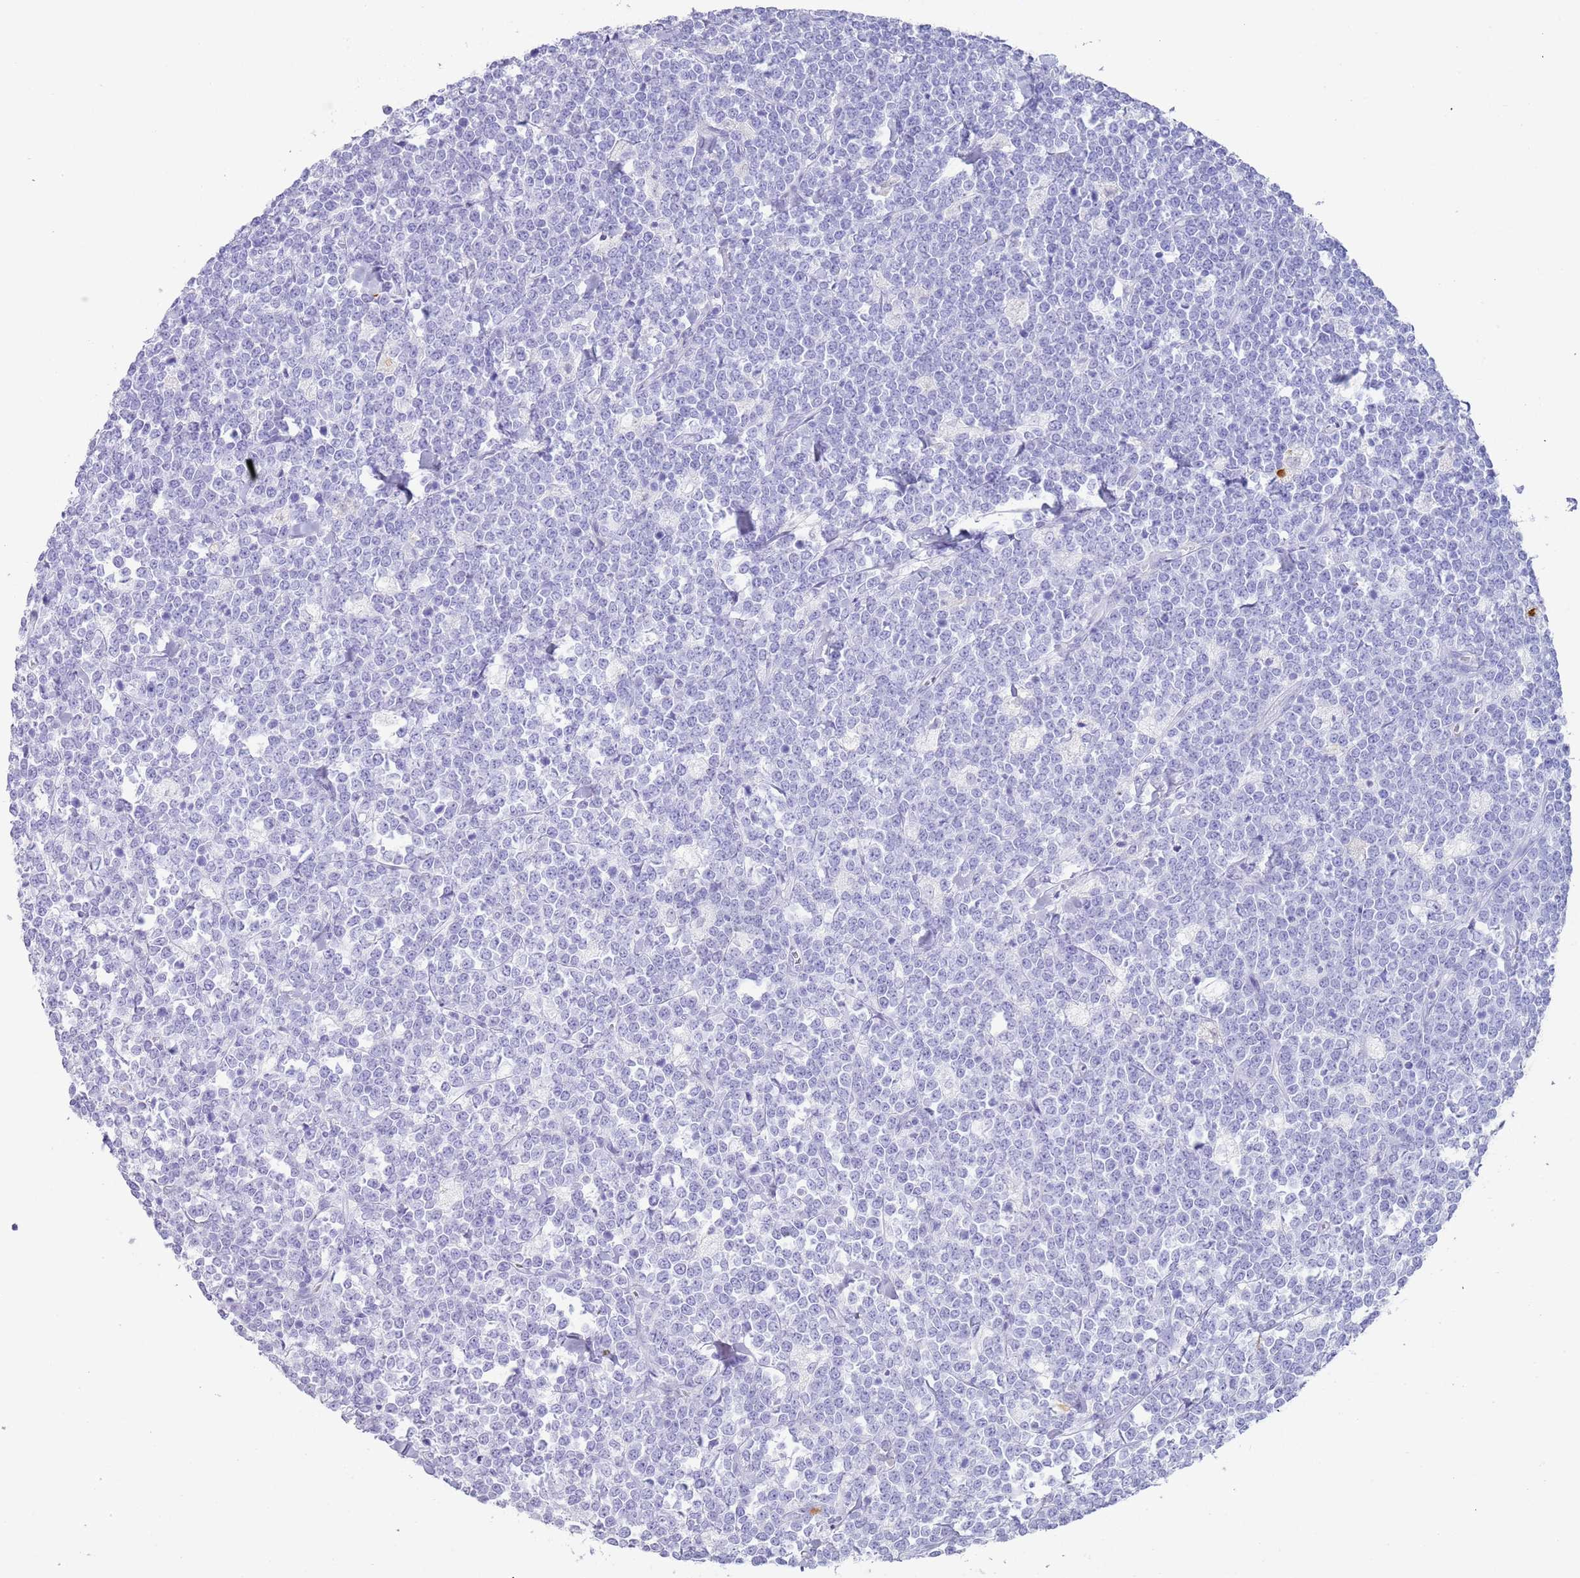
{"staining": {"intensity": "negative", "quantity": "none", "location": "none"}, "tissue": "lymphoma", "cell_type": "Tumor cells", "image_type": "cancer", "snomed": [{"axis": "morphology", "description": "Malignant lymphoma, non-Hodgkin's type, High grade"}, {"axis": "topography", "description": "Small intestine"}], "caption": "Immunohistochemical staining of high-grade malignant lymphoma, non-Hodgkin's type exhibits no significant staining in tumor cells.", "gene": "MYADML2", "patient": {"sex": "male", "age": 8}}